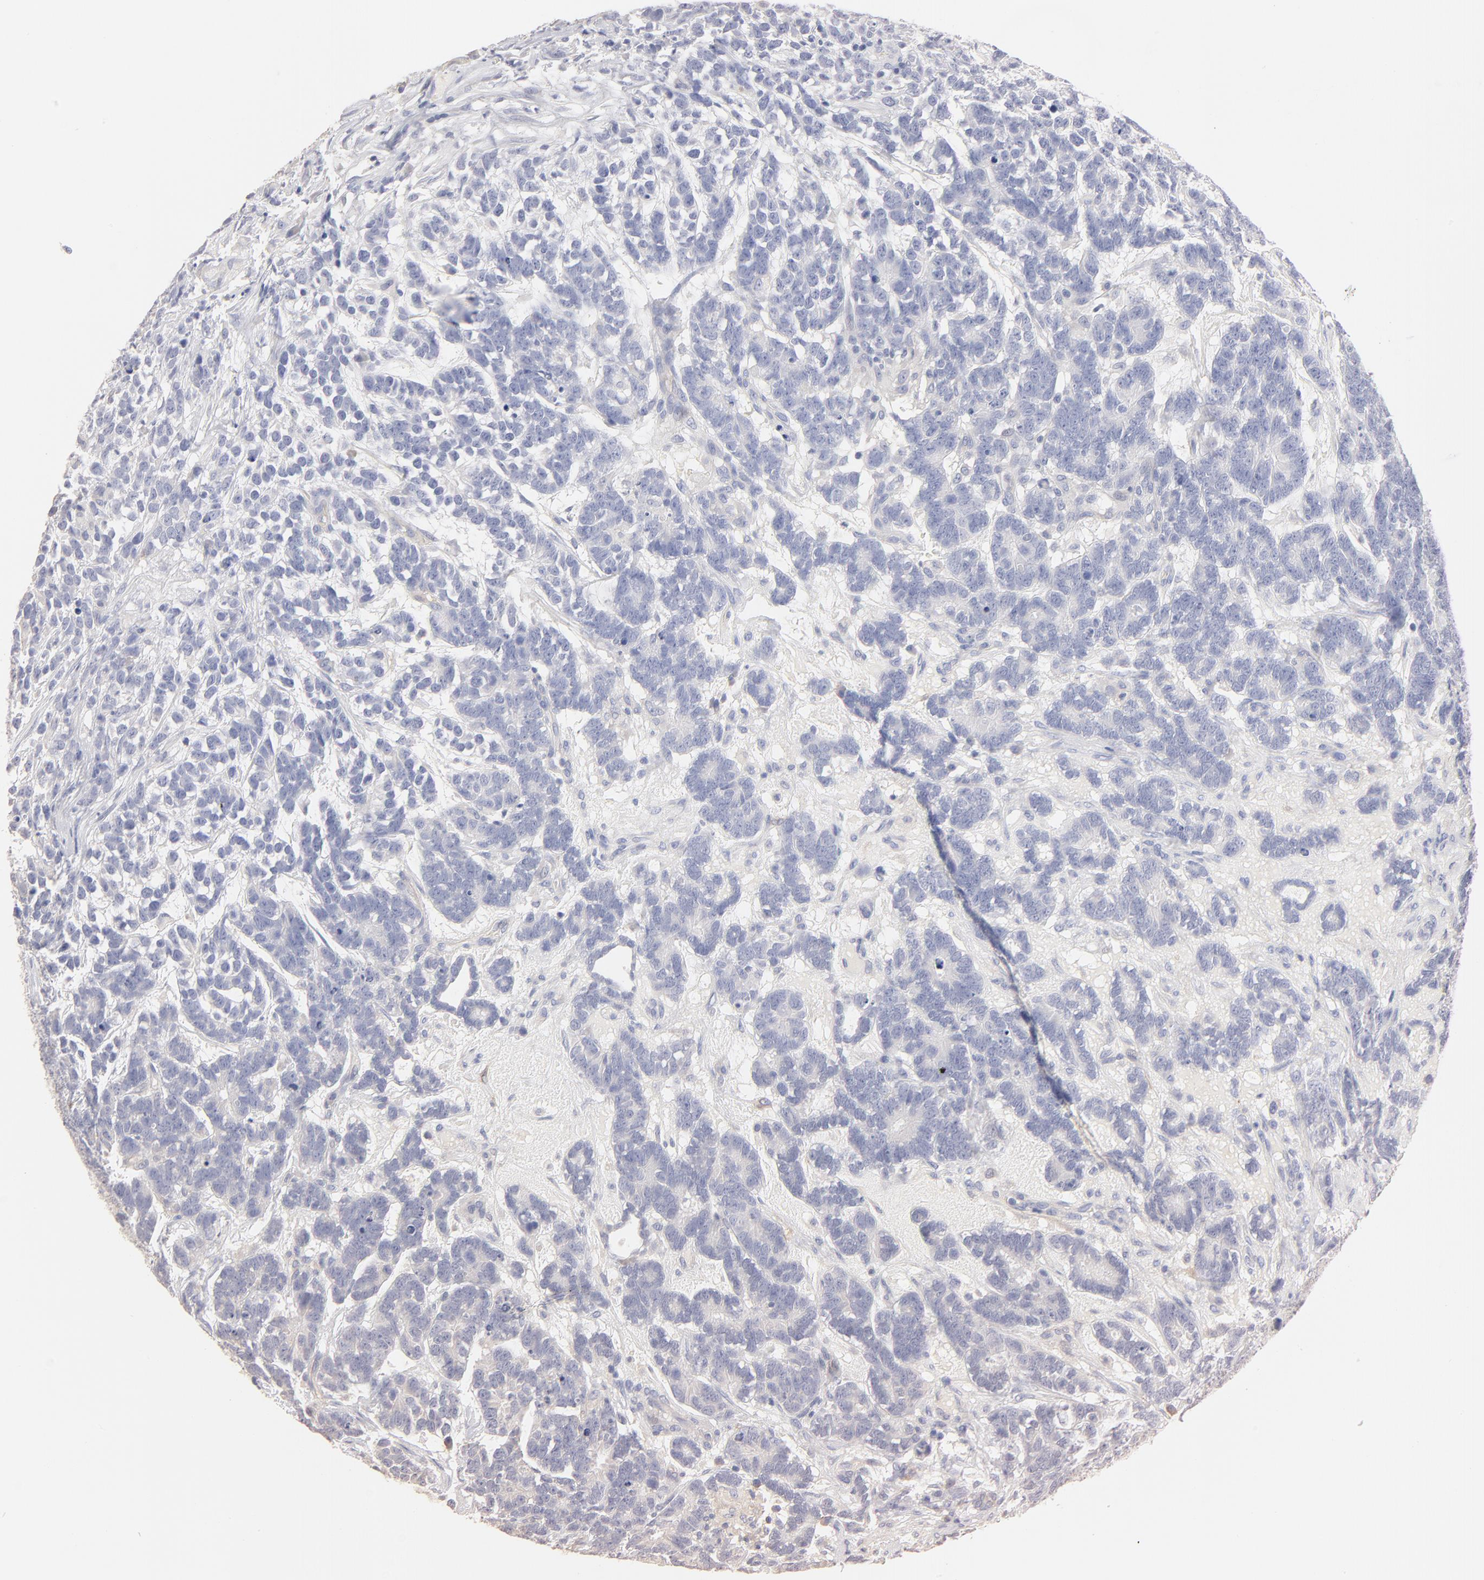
{"staining": {"intensity": "negative", "quantity": "none", "location": "none"}, "tissue": "testis cancer", "cell_type": "Tumor cells", "image_type": "cancer", "snomed": [{"axis": "morphology", "description": "Carcinoma, Embryonal, NOS"}, {"axis": "topography", "description": "Testis"}], "caption": "Testis cancer (embryonal carcinoma) was stained to show a protein in brown. There is no significant staining in tumor cells.", "gene": "ITGA8", "patient": {"sex": "male", "age": 26}}